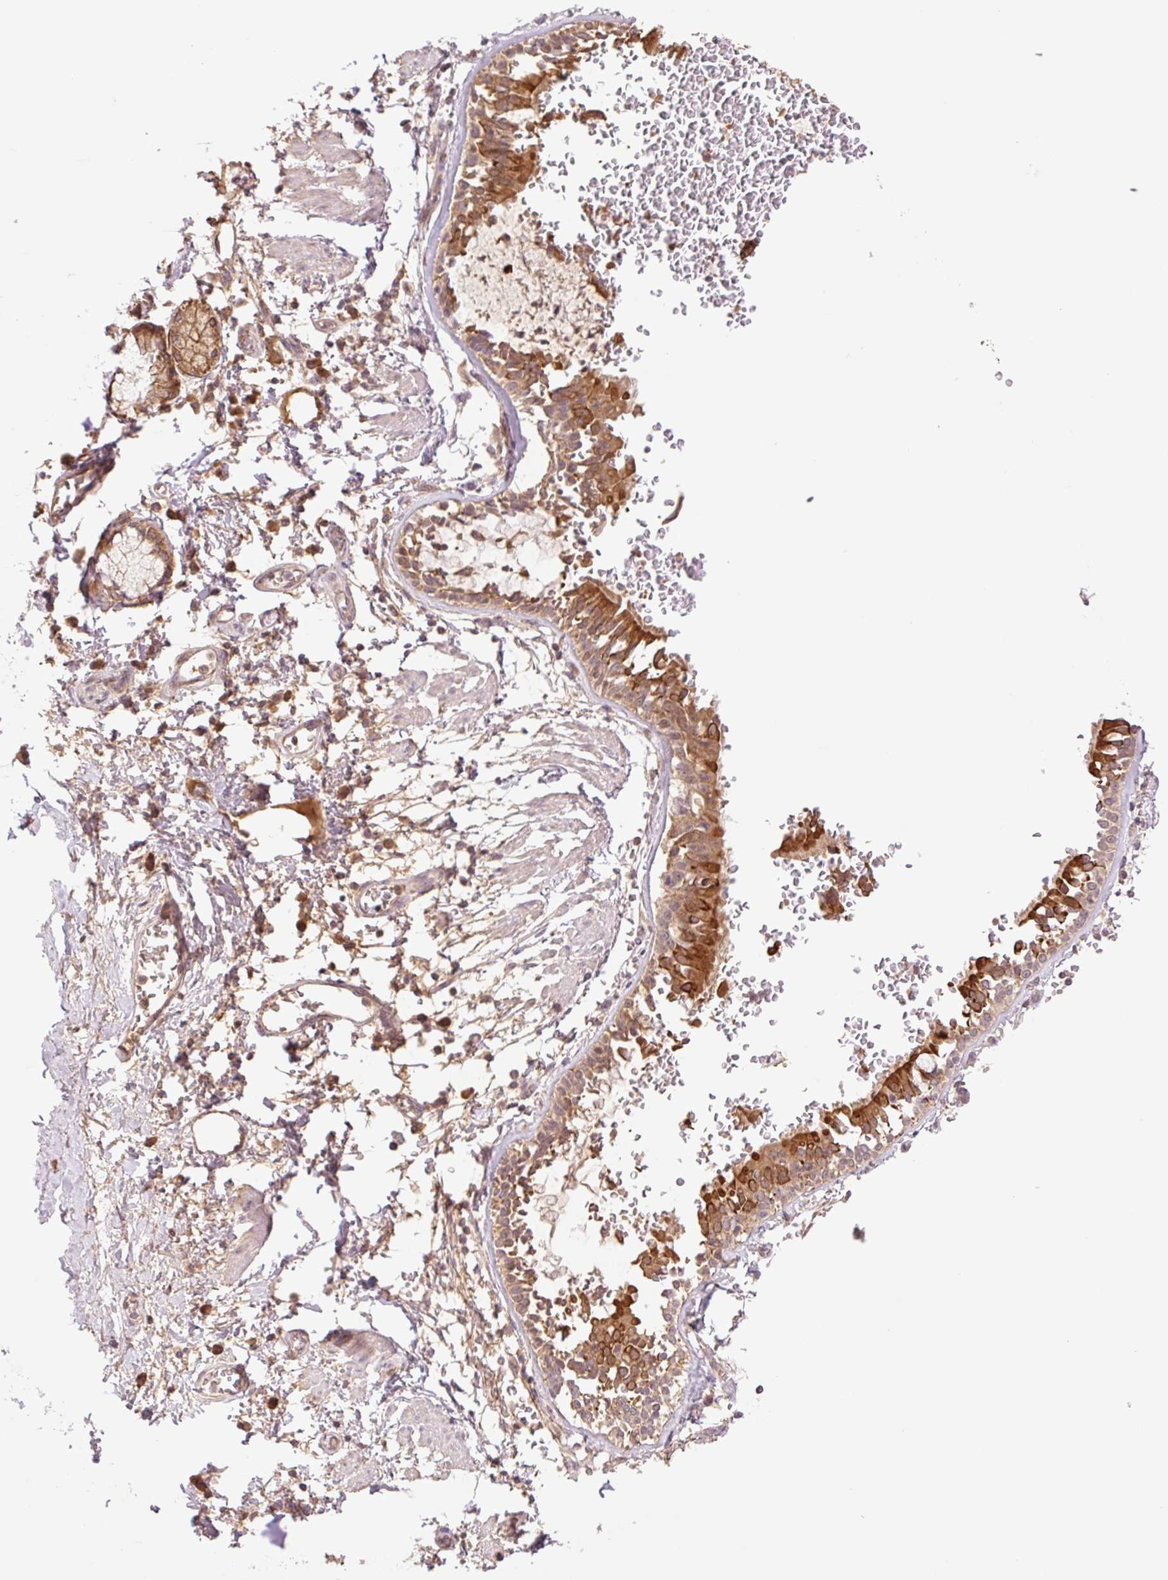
{"staining": {"intensity": "negative", "quantity": "none", "location": "none"}, "tissue": "adipose tissue", "cell_type": "Adipocytes", "image_type": "normal", "snomed": [{"axis": "morphology", "description": "Normal tissue, NOS"}, {"axis": "morphology", "description": "Degeneration, NOS"}, {"axis": "topography", "description": "Cartilage tissue"}, {"axis": "topography", "description": "Lung"}], "caption": "Human adipose tissue stained for a protein using immunohistochemistry (IHC) exhibits no expression in adipocytes.", "gene": "YJU2B", "patient": {"sex": "female", "age": 61}}